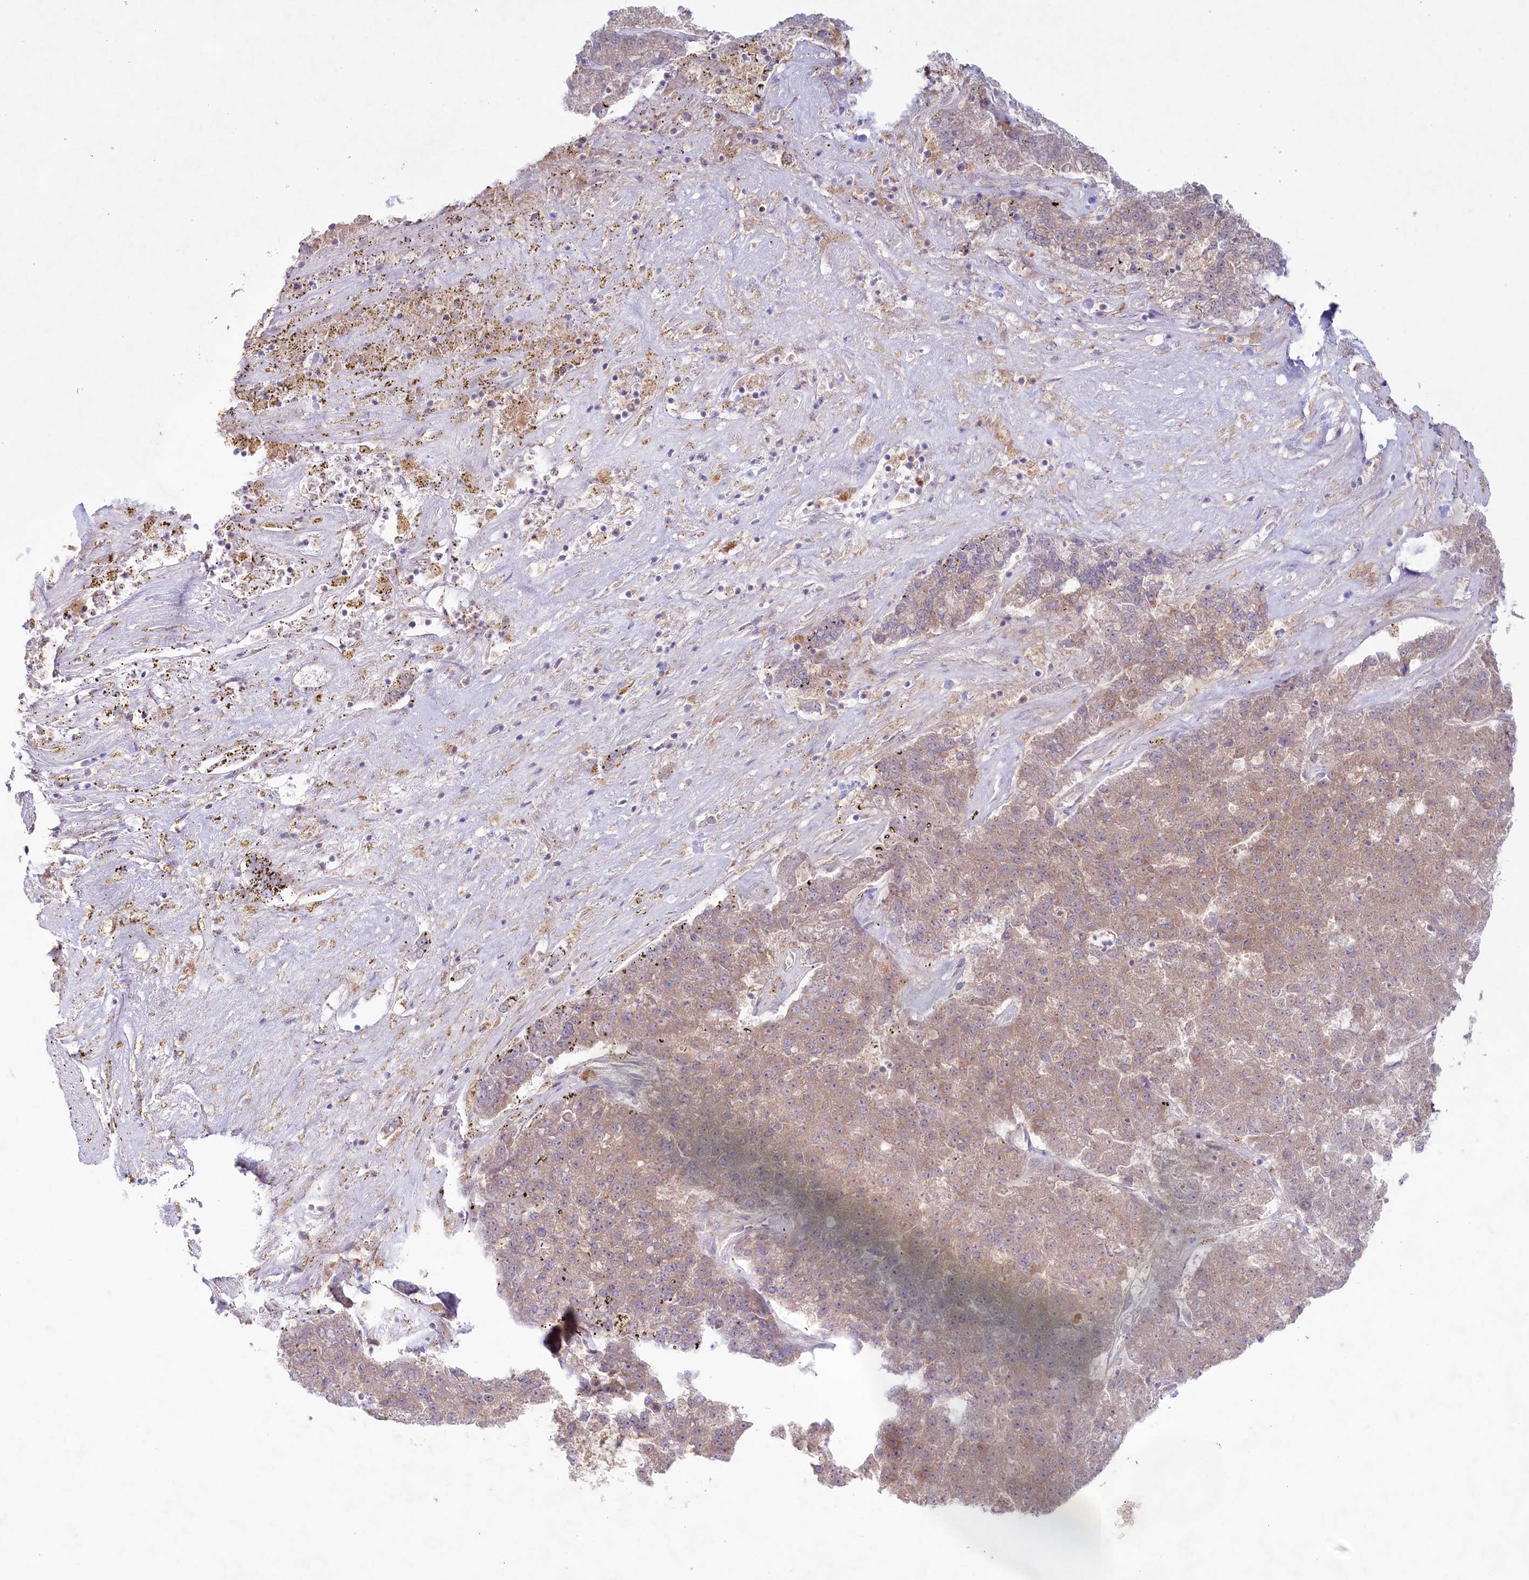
{"staining": {"intensity": "moderate", "quantity": ">75%", "location": "cytoplasmic/membranous"}, "tissue": "pancreatic cancer", "cell_type": "Tumor cells", "image_type": "cancer", "snomed": [{"axis": "morphology", "description": "Adenocarcinoma, NOS"}, {"axis": "topography", "description": "Pancreas"}], "caption": "Immunohistochemical staining of human pancreatic cancer shows moderate cytoplasmic/membranous protein positivity in approximately >75% of tumor cells.", "gene": "TNIP1", "patient": {"sex": "male", "age": 50}}